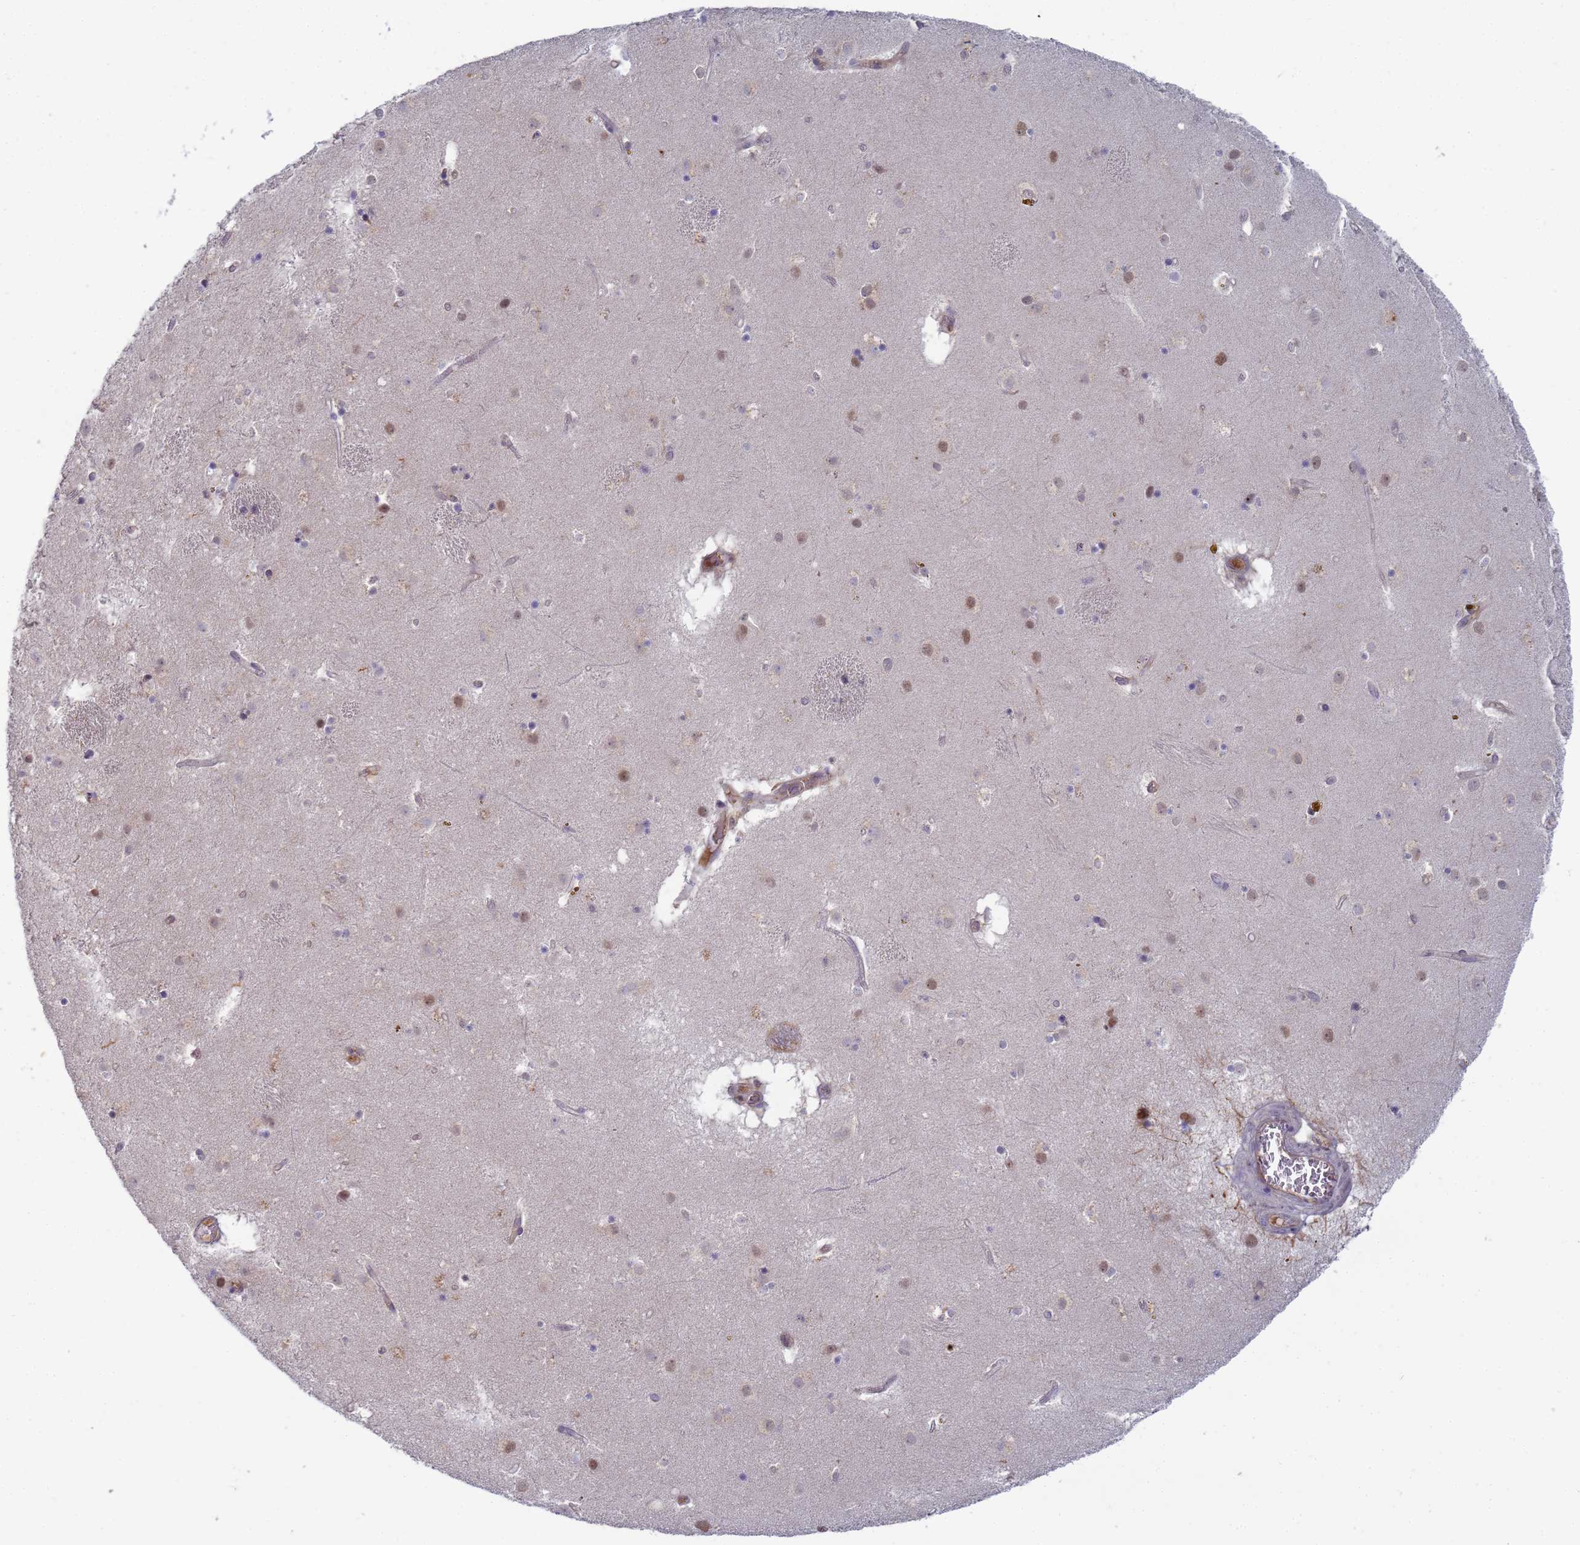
{"staining": {"intensity": "negative", "quantity": "none", "location": "none"}, "tissue": "caudate", "cell_type": "Glial cells", "image_type": "normal", "snomed": [{"axis": "morphology", "description": "Normal tissue, NOS"}, {"axis": "topography", "description": "Lateral ventricle wall"}], "caption": "This is an IHC micrograph of unremarkable caudate. There is no positivity in glial cells.", "gene": "SHARPIN", "patient": {"sex": "male", "age": 70}}